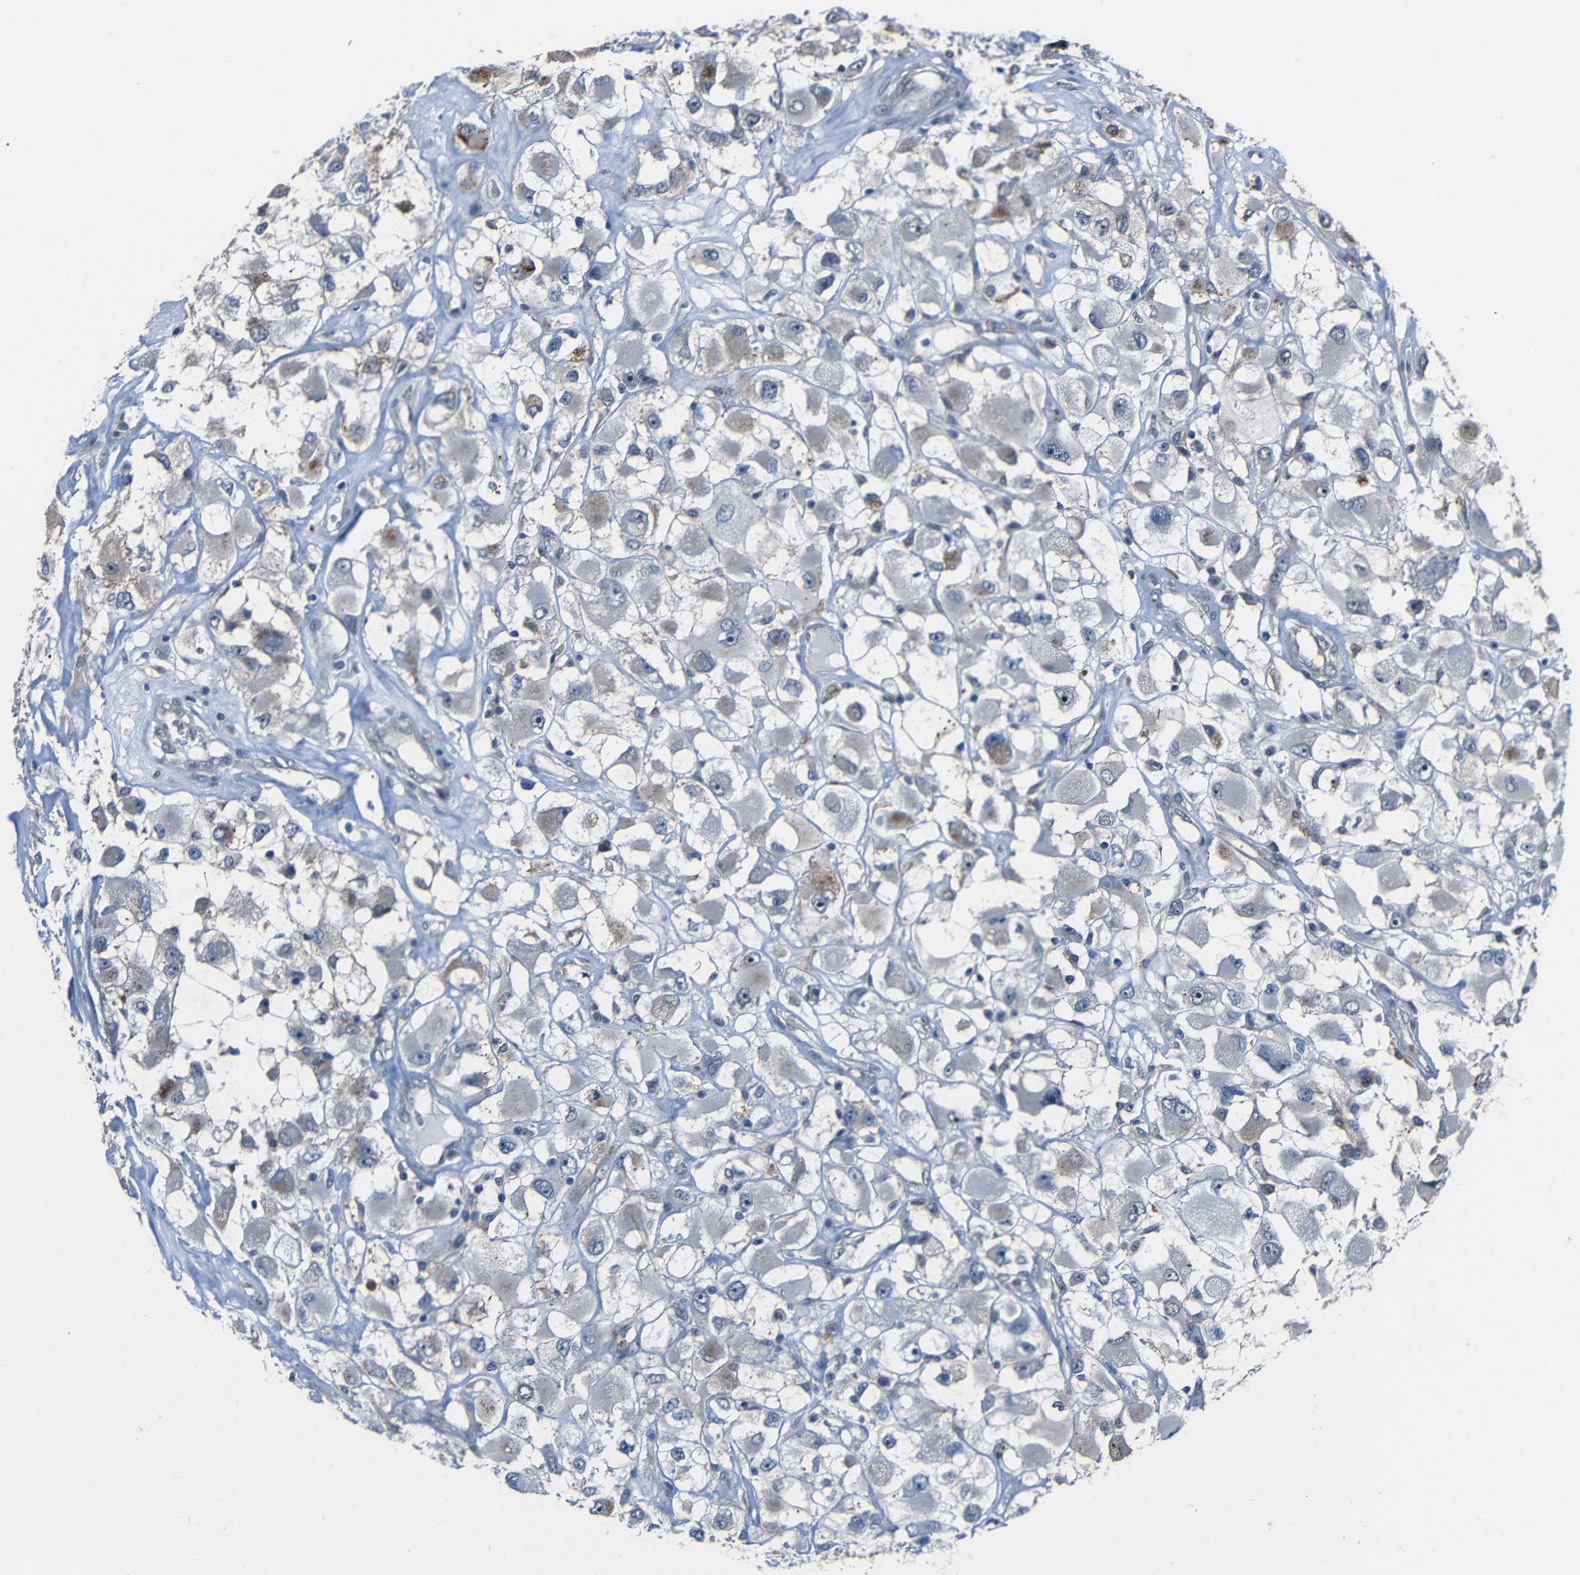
{"staining": {"intensity": "negative", "quantity": "none", "location": "none"}, "tissue": "renal cancer", "cell_type": "Tumor cells", "image_type": "cancer", "snomed": [{"axis": "morphology", "description": "Adenocarcinoma, NOS"}, {"axis": "topography", "description": "Kidney"}], "caption": "DAB (3,3'-diaminobenzidine) immunohistochemical staining of renal cancer (adenocarcinoma) demonstrates no significant expression in tumor cells.", "gene": "DNAJC5", "patient": {"sex": "female", "age": 52}}